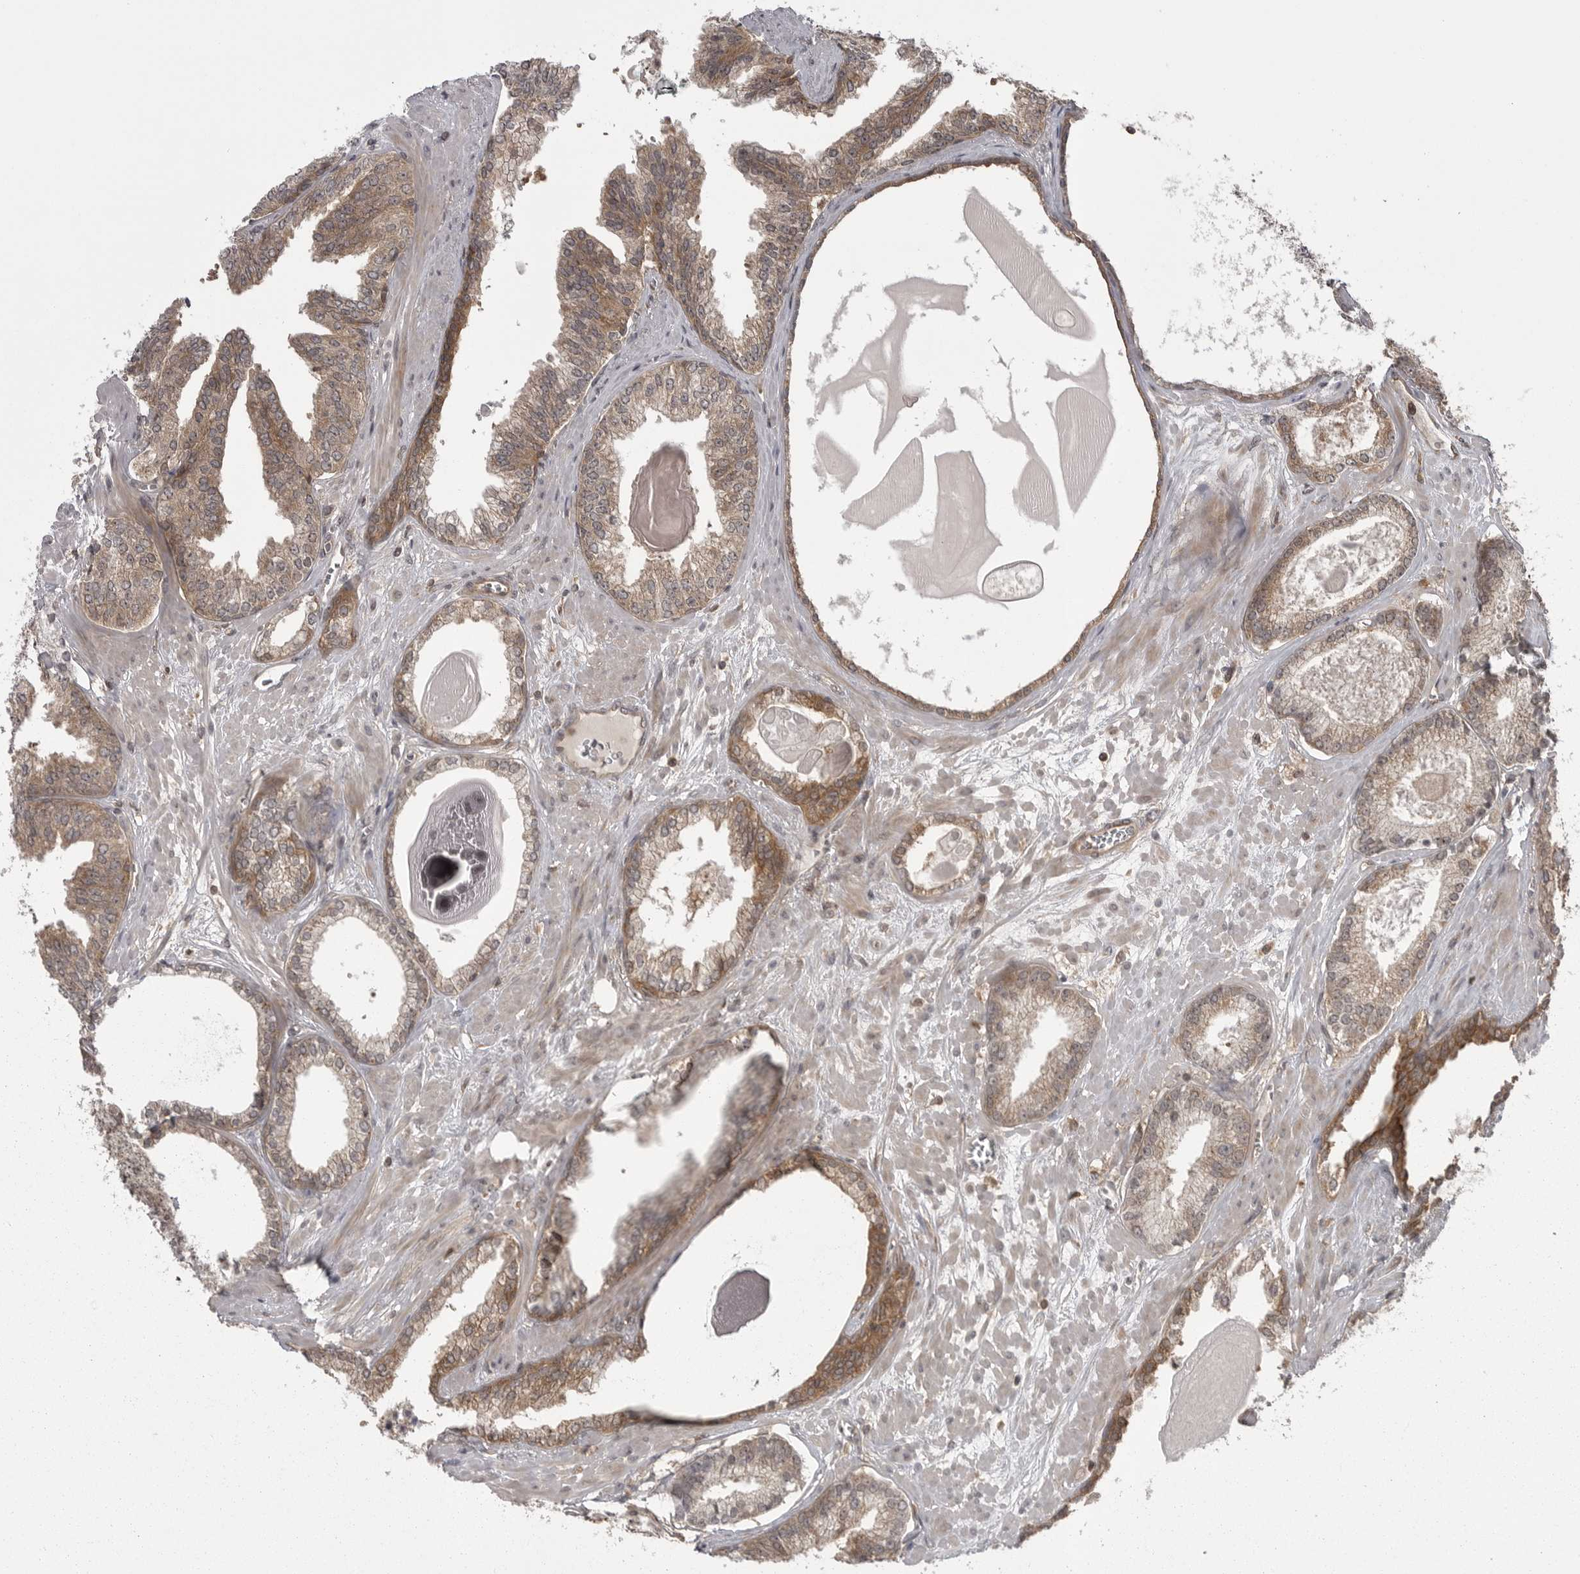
{"staining": {"intensity": "moderate", "quantity": ">75%", "location": "cytoplasmic/membranous"}, "tissue": "prostate cancer", "cell_type": "Tumor cells", "image_type": "cancer", "snomed": [{"axis": "morphology", "description": "Adenocarcinoma, Low grade"}, {"axis": "topography", "description": "Prostate"}], "caption": "Tumor cells demonstrate medium levels of moderate cytoplasmic/membranous positivity in approximately >75% of cells in human prostate cancer. (Brightfield microscopy of DAB IHC at high magnification).", "gene": "STK24", "patient": {"sex": "male", "age": 70}}